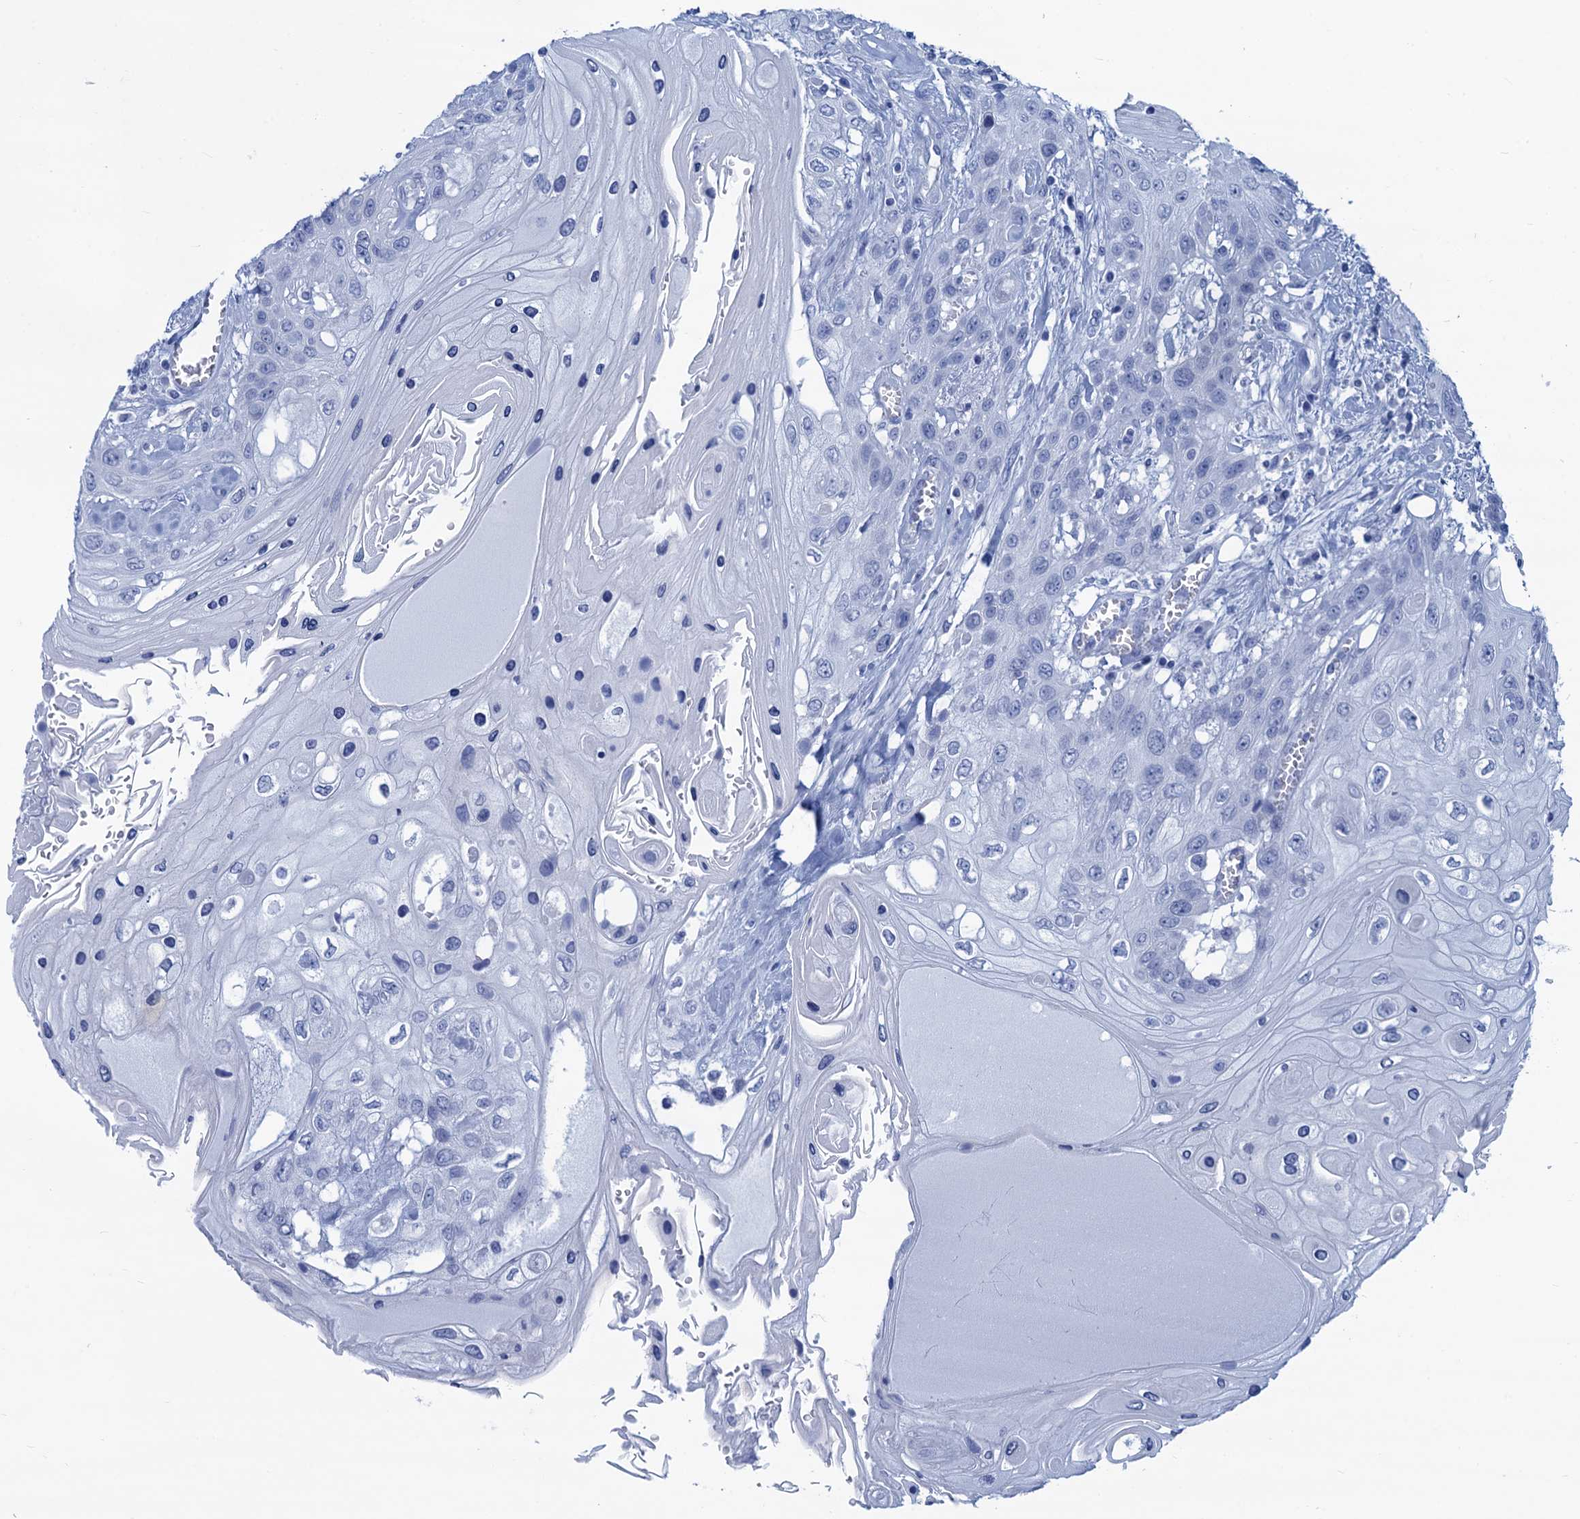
{"staining": {"intensity": "negative", "quantity": "none", "location": "none"}, "tissue": "head and neck cancer", "cell_type": "Tumor cells", "image_type": "cancer", "snomed": [{"axis": "morphology", "description": "Squamous cell carcinoma, NOS"}, {"axis": "topography", "description": "Head-Neck"}], "caption": "The IHC histopathology image has no significant positivity in tumor cells of head and neck cancer (squamous cell carcinoma) tissue. Brightfield microscopy of immunohistochemistry stained with DAB (brown) and hematoxylin (blue), captured at high magnification.", "gene": "CABYR", "patient": {"sex": "female", "age": 43}}